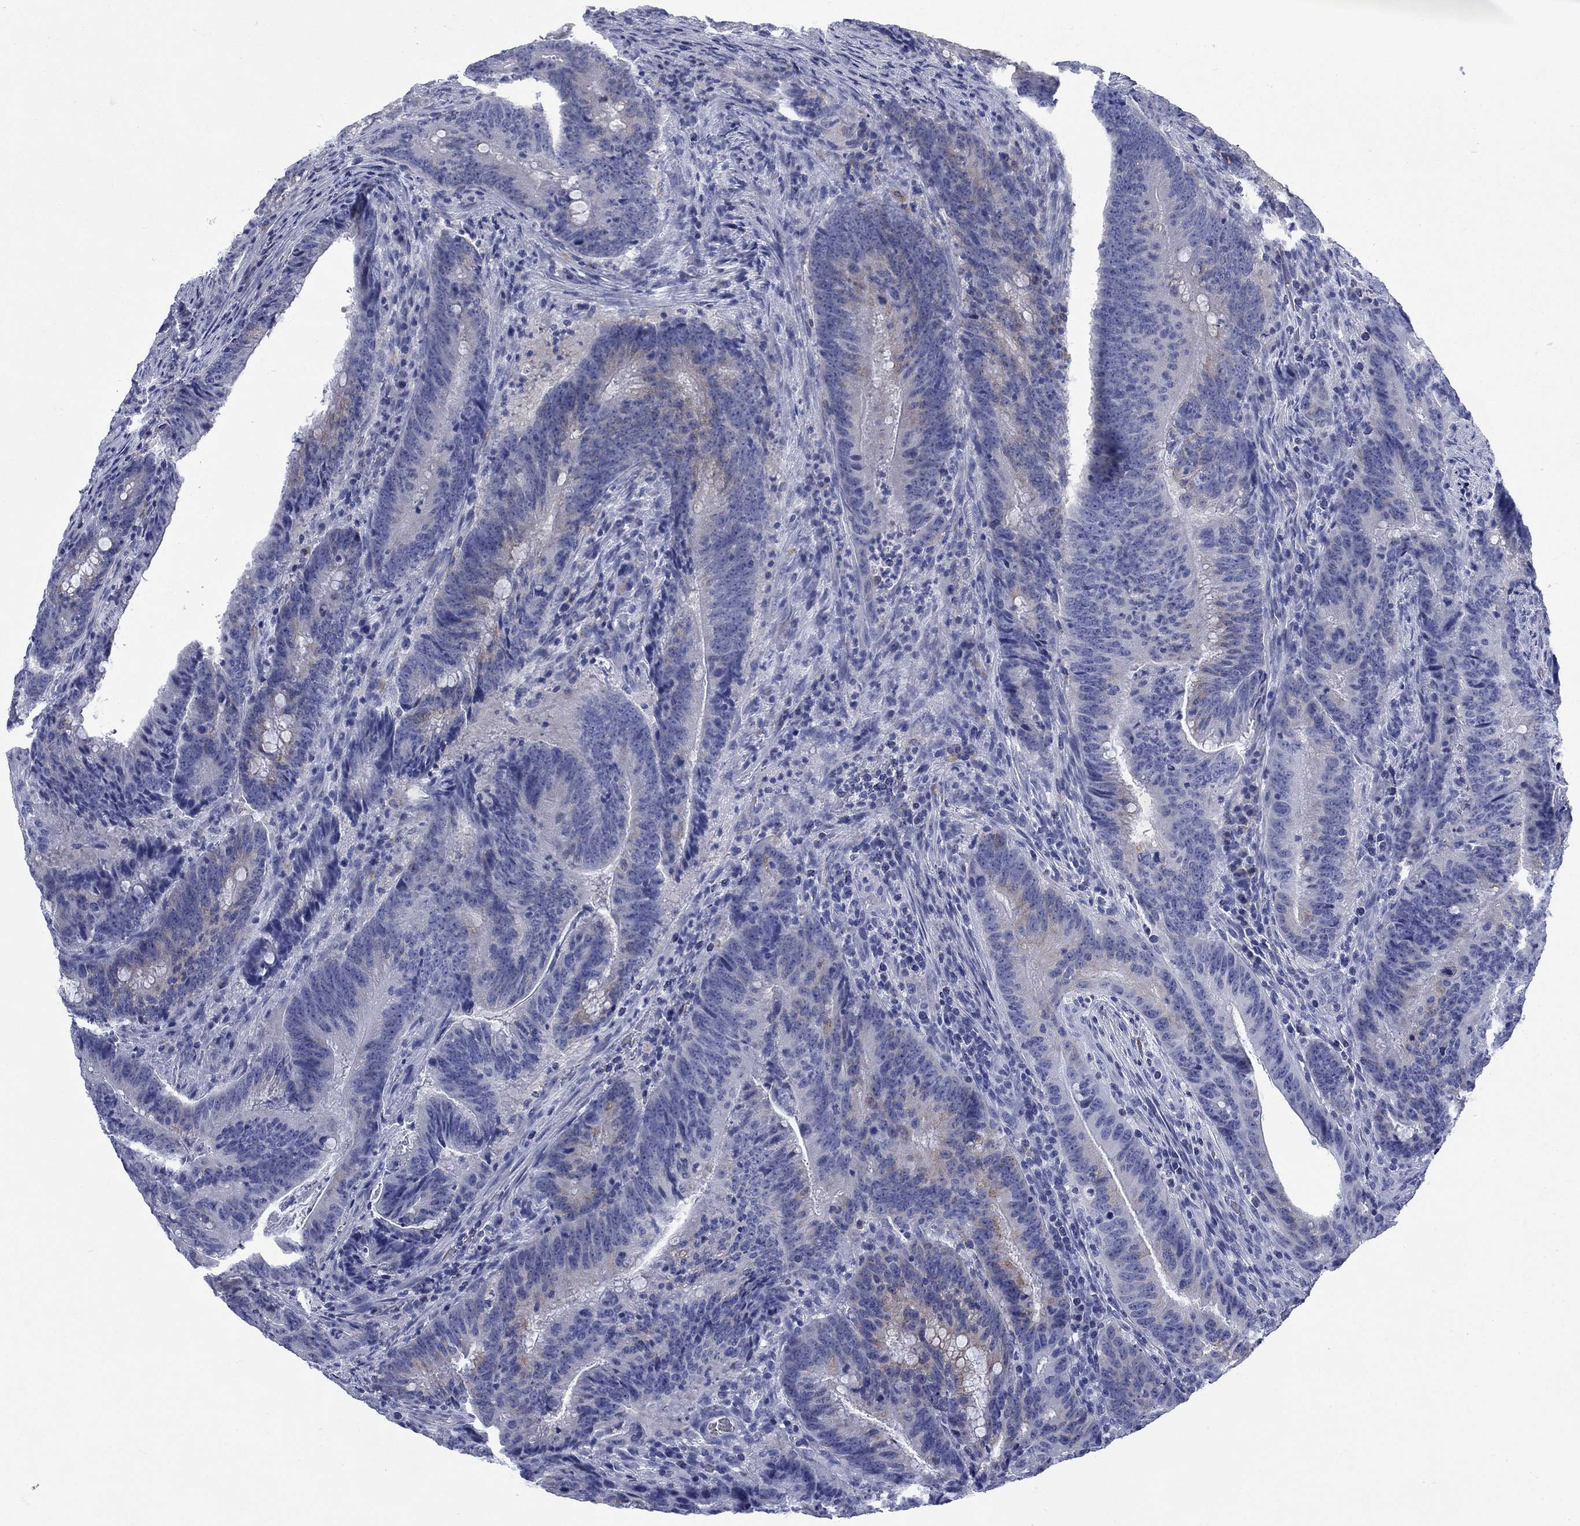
{"staining": {"intensity": "weak", "quantity": "<25%", "location": "cytoplasmic/membranous"}, "tissue": "colorectal cancer", "cell_type": "Tumor cells", "image_type": "cancer", "snomed": [{"axis": "morphology", "description": "Adenocarcinoma, NOS"}, {"axis": "topography", "description": "Colon"}], "caption": "Tumor cells are negative for protein expression in human colorectal cancer (adenocarcinoma).", "gene": "IGF2BP3", "patient": {"sex": "female", "age": 87}}